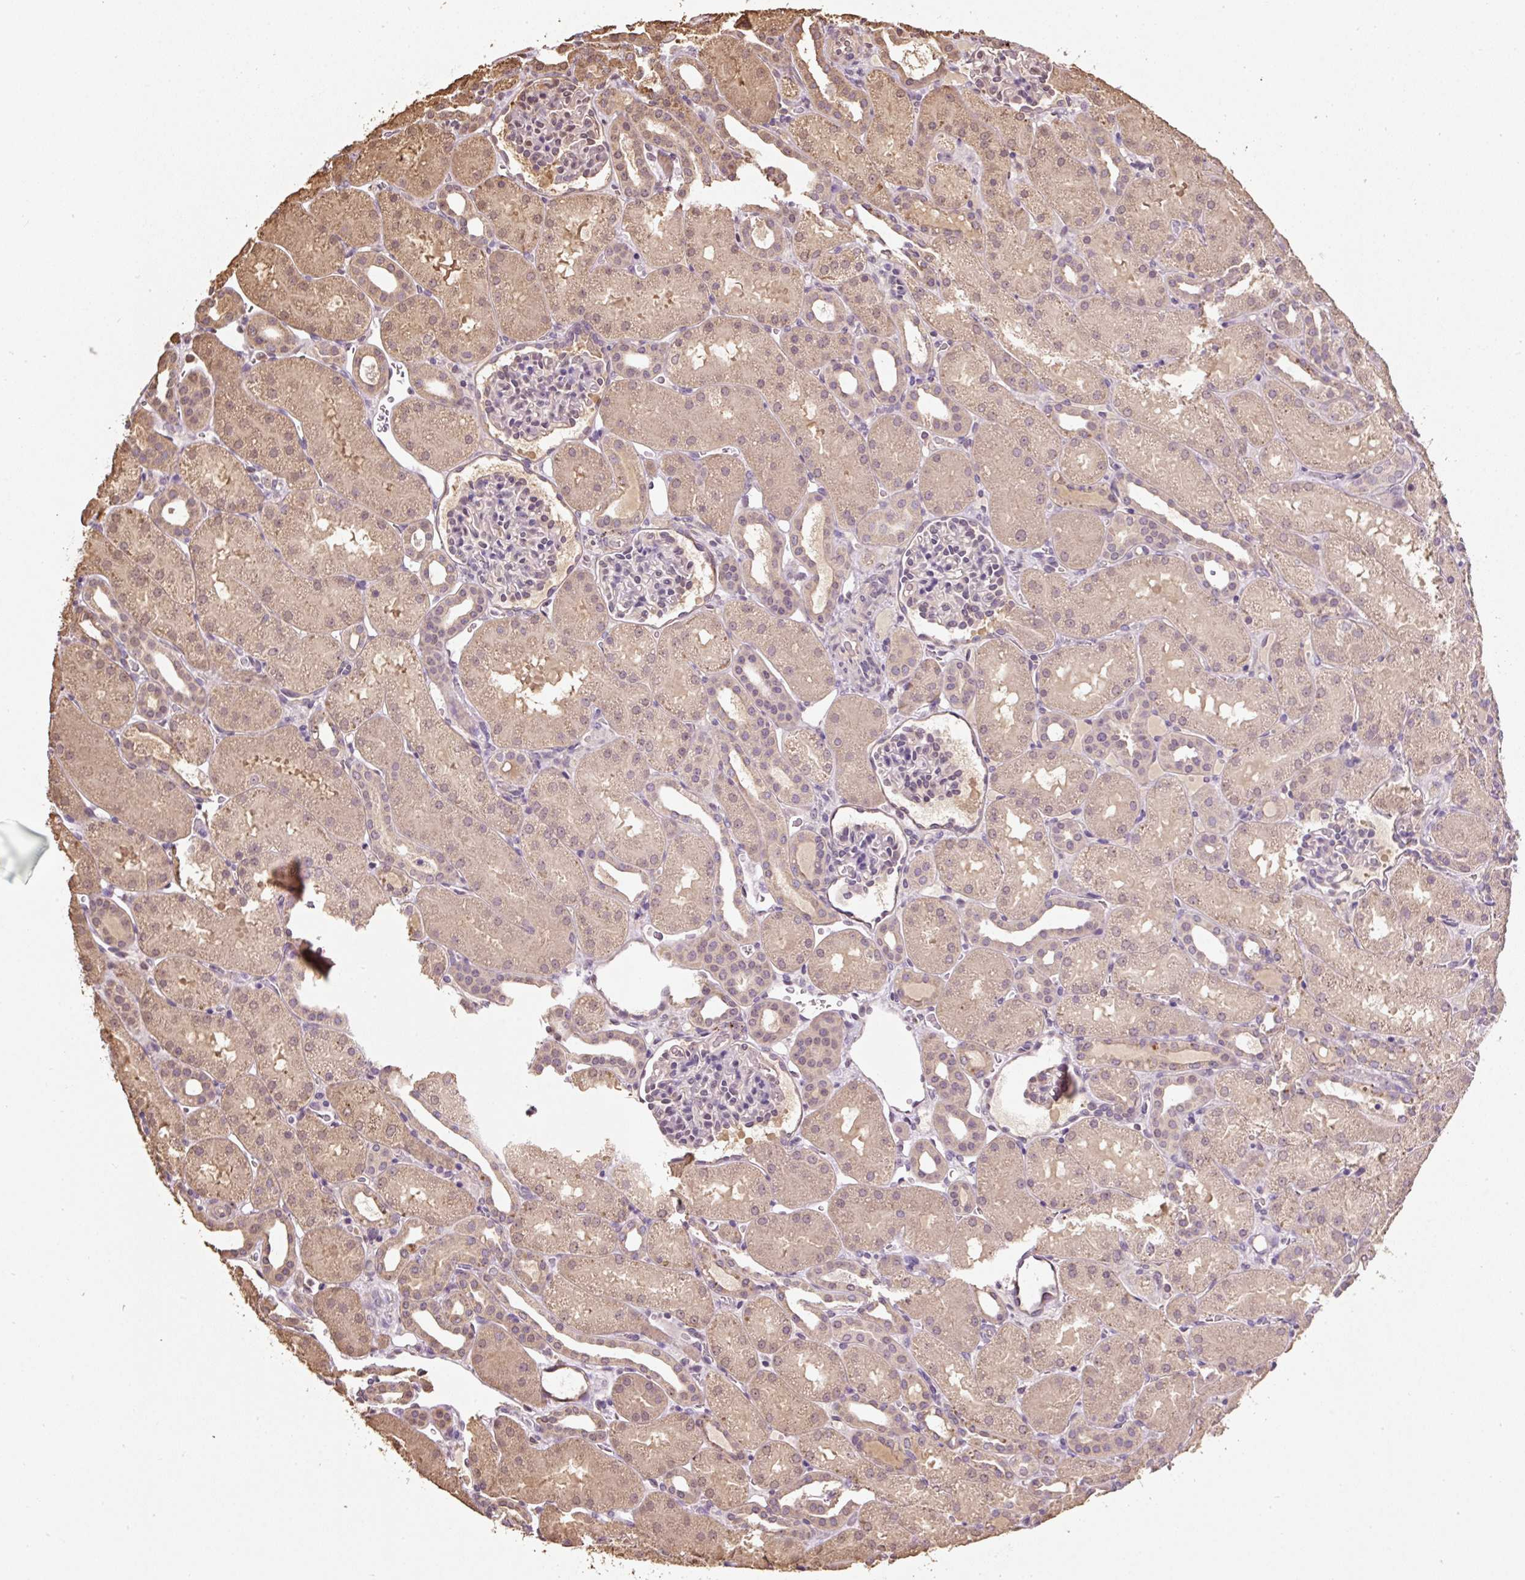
{"staining": {"intensity": "moderate", "quantity": "<25%", "location": "cytoplasmic/membranous,nuclear"}, "tissue": "kidney", "cell_type": "Cells in glomeruli", "image_type": "normal", "snomed": [{"axis": "morphology", "description": "Normal tissue, NOS"}, {"axis": "topography", "description": "Kidney"}], "caption": "Brown immunohistochemical staining in normal human kidney shows moderate cytoplasmic/membranous,nuclear staining in approximately <25% of cells in glomeruli.", "gene": "TMEM170B", "patient": {"sex": "male", "age": 2}}